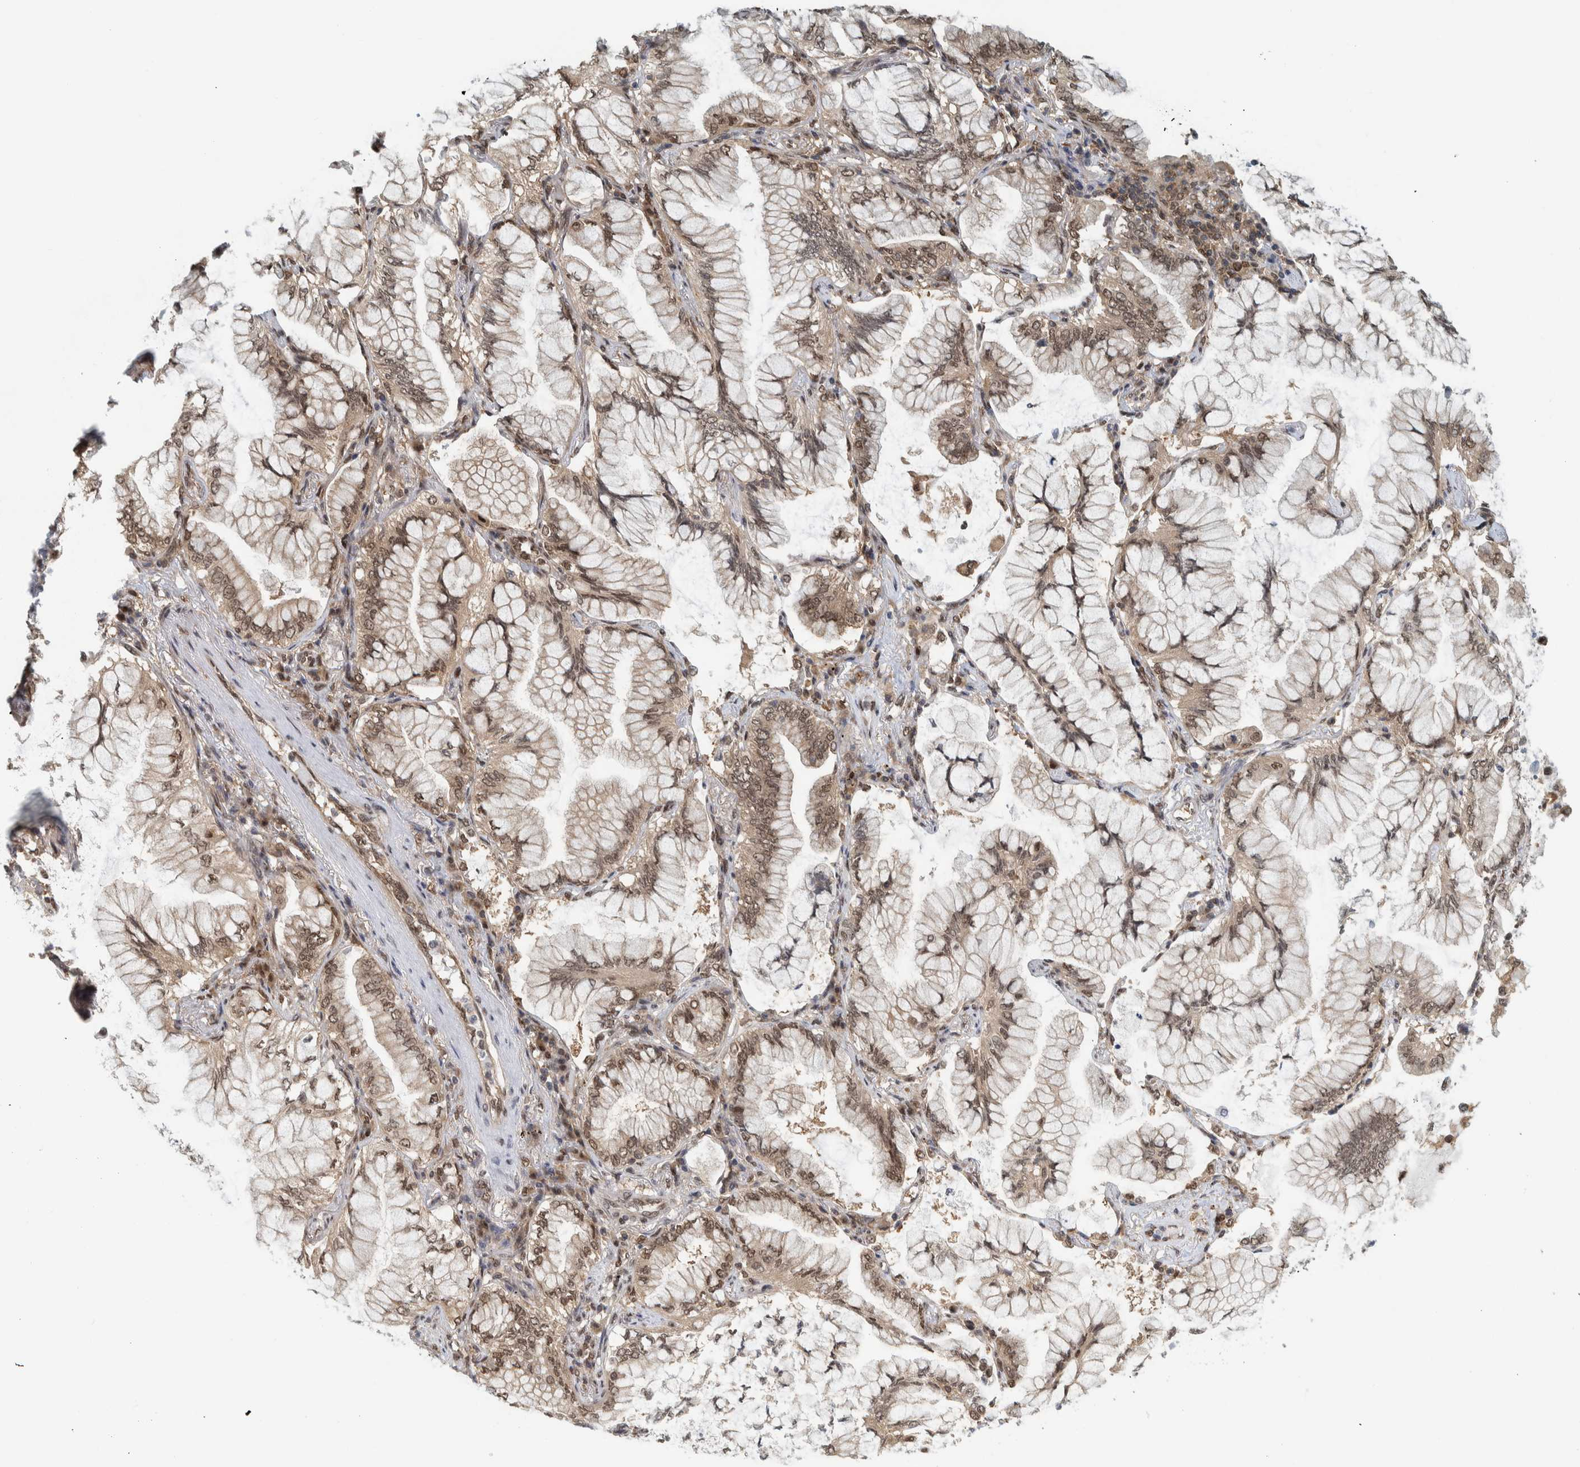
{"staining": {"intensity": "moderate", "quantity": ">75%", "location": "cytoplasmic/membranous,nuclear"}, "tissue": "lung cancer", "cell_type": "Tumor cells", "image_type": "cancer", "snomed": [{"axis": "morphology", "description": "Adenocarcinoma, NOS"}, {"axis": "topography", "description": "Lung"}], "caption": "Tumor cells exhibit moderate cytoplasmic/membranous and nuclear positivity in approximately >75% of cells in lung adenocarcinoma.", "gene": "COPS3", "patient": {"sex": "female", "age": 70}}